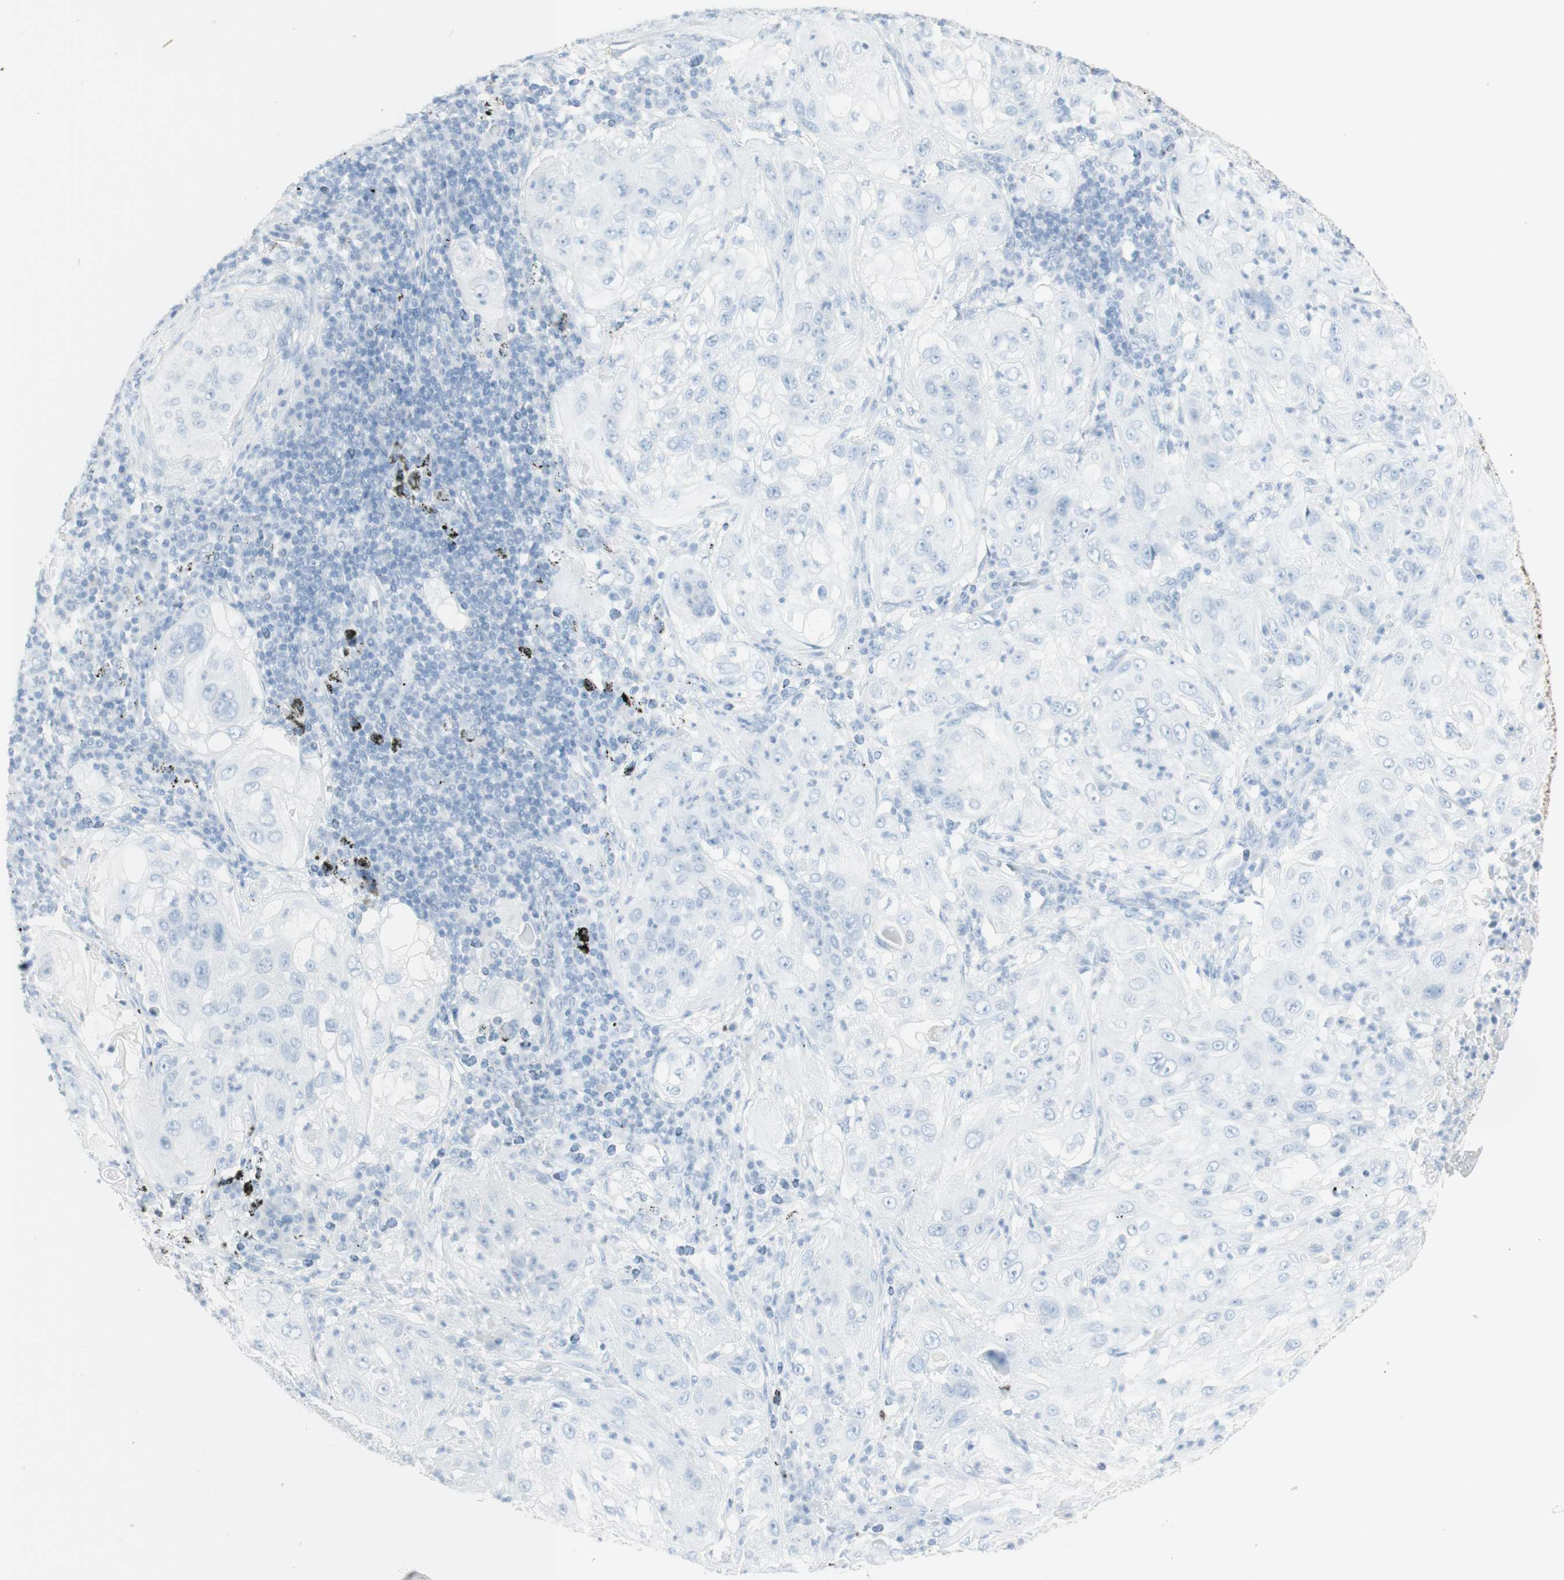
{"staining": {"intensity": "negative", "quantity": "none", "location": "none"}, "tissue": "lung cancer", "cell_type": "Tumor cells", "image_type": "cancer", "snomed": [{"axis": "morphology", "description": "Inflammation, NOS"}, {"axis": "morphology", "description": "Squamous cell carcinoma, NOS"}, {"axis": "topography", "description": "Lymph node"}, {"axis": "topography", "description": "Soft tissue"}, {"axis": "topography", "description": "Lung"}], "caption": "Squamous cell carcinoma (lung) was stained to show a protein in brown. There is no significant staining in tumor cells. Brightfield microscopy of immunohistochemistry (IHC) stained with DAB (brown) and hematoxylin (blue), captured at high magnification.", "gene": "NAPSA", "patient": {"sex": "male", "age": 66}}